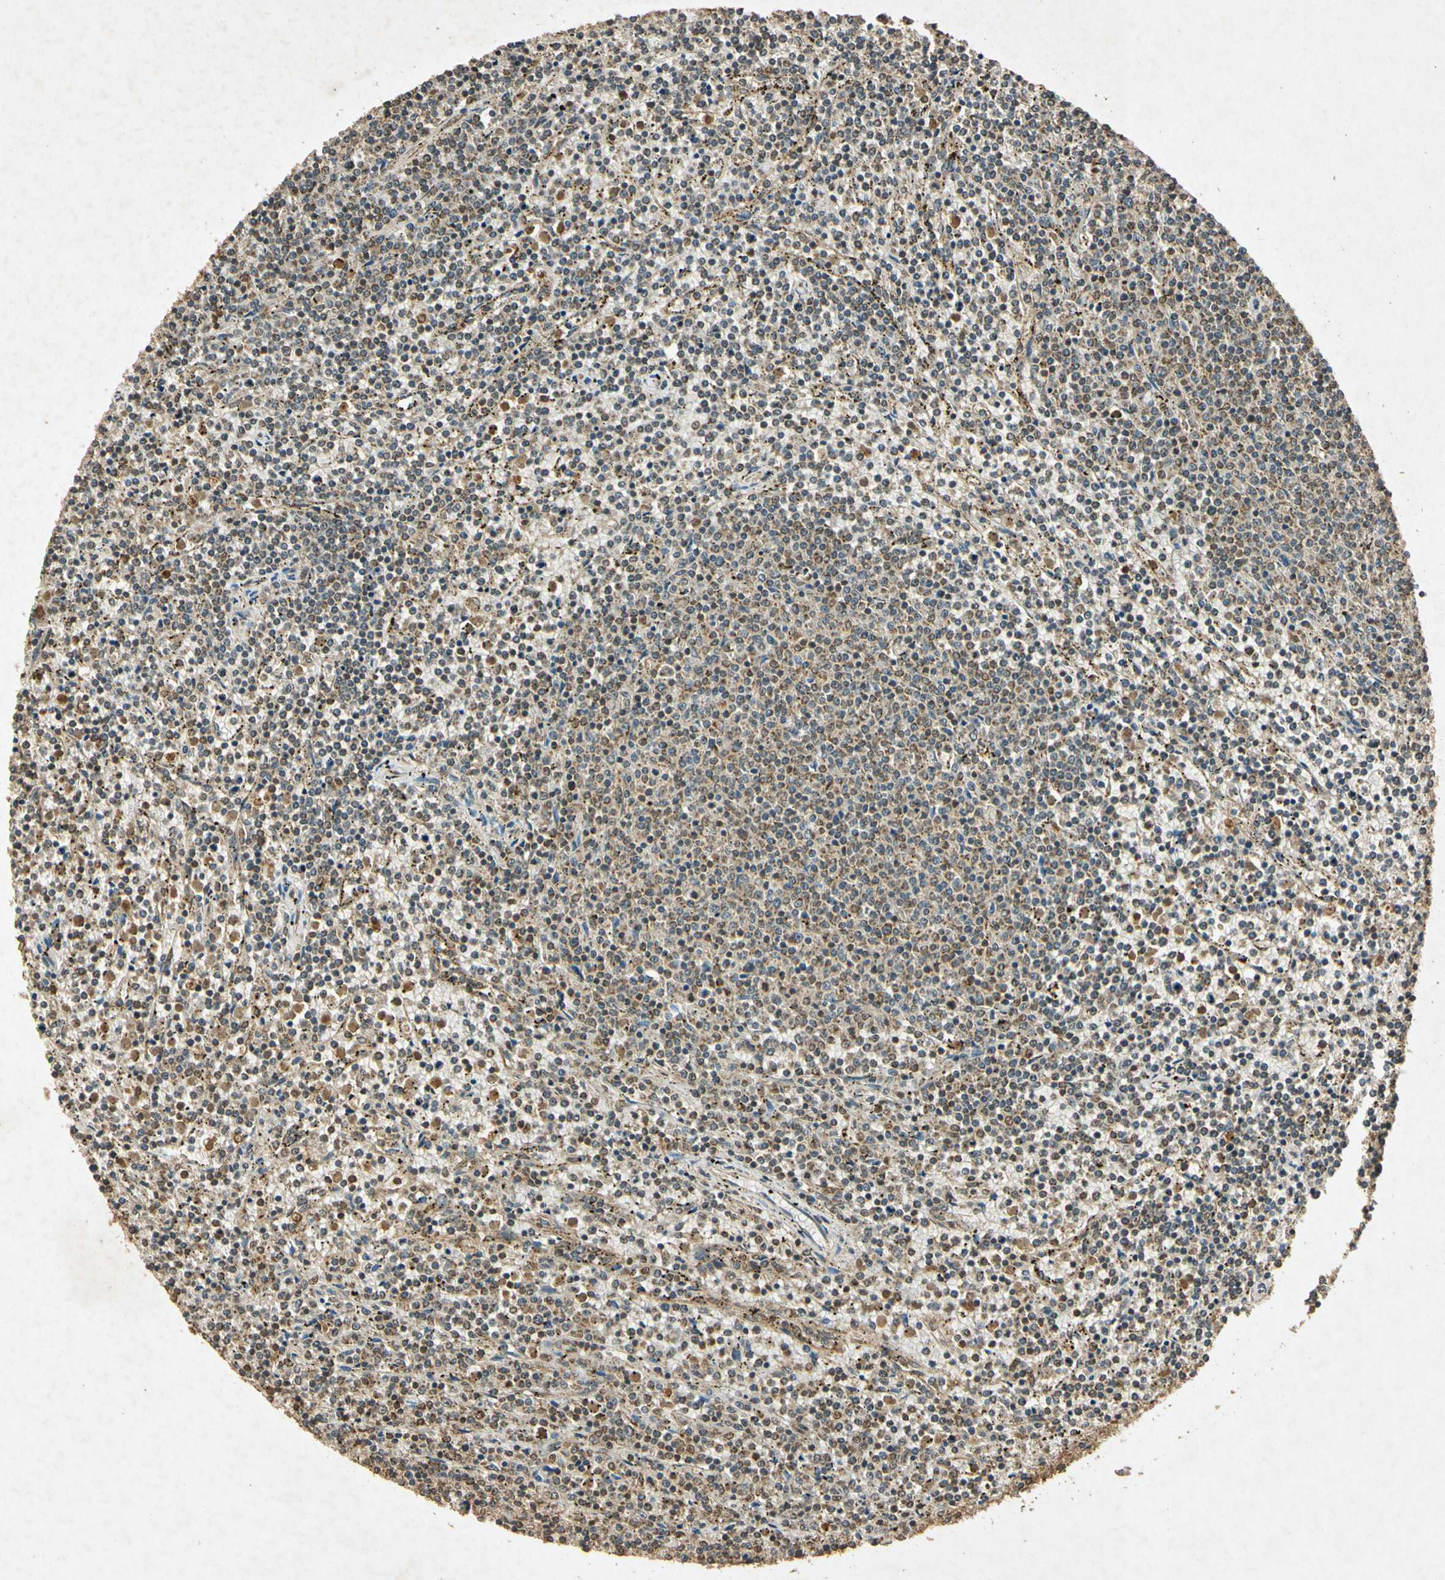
{"staining": {"intensity": "weak", "quantity": ">75%", "location": "cytoplasmic/membranous"}, "tissue": "lymphoma", "cell_type": "Tumor cells", "image_type": "cancer", "snomed": [{"axis": "morphology", "description": "Malignant lymphoma, non-Hodgkin's type, Low grade"}, {"axis": "topography", "description": "Spleen"}], "caption": "Human malignant lymphoma, non-Hodgkin's type (low-grade) stained with a brown dye demonstrates weak cytoplasmic/membranous positive positivity in approximately >75% of tumor cells.", "gene": "PRDX3", "patient": {"sex": "female", "age": 50}}